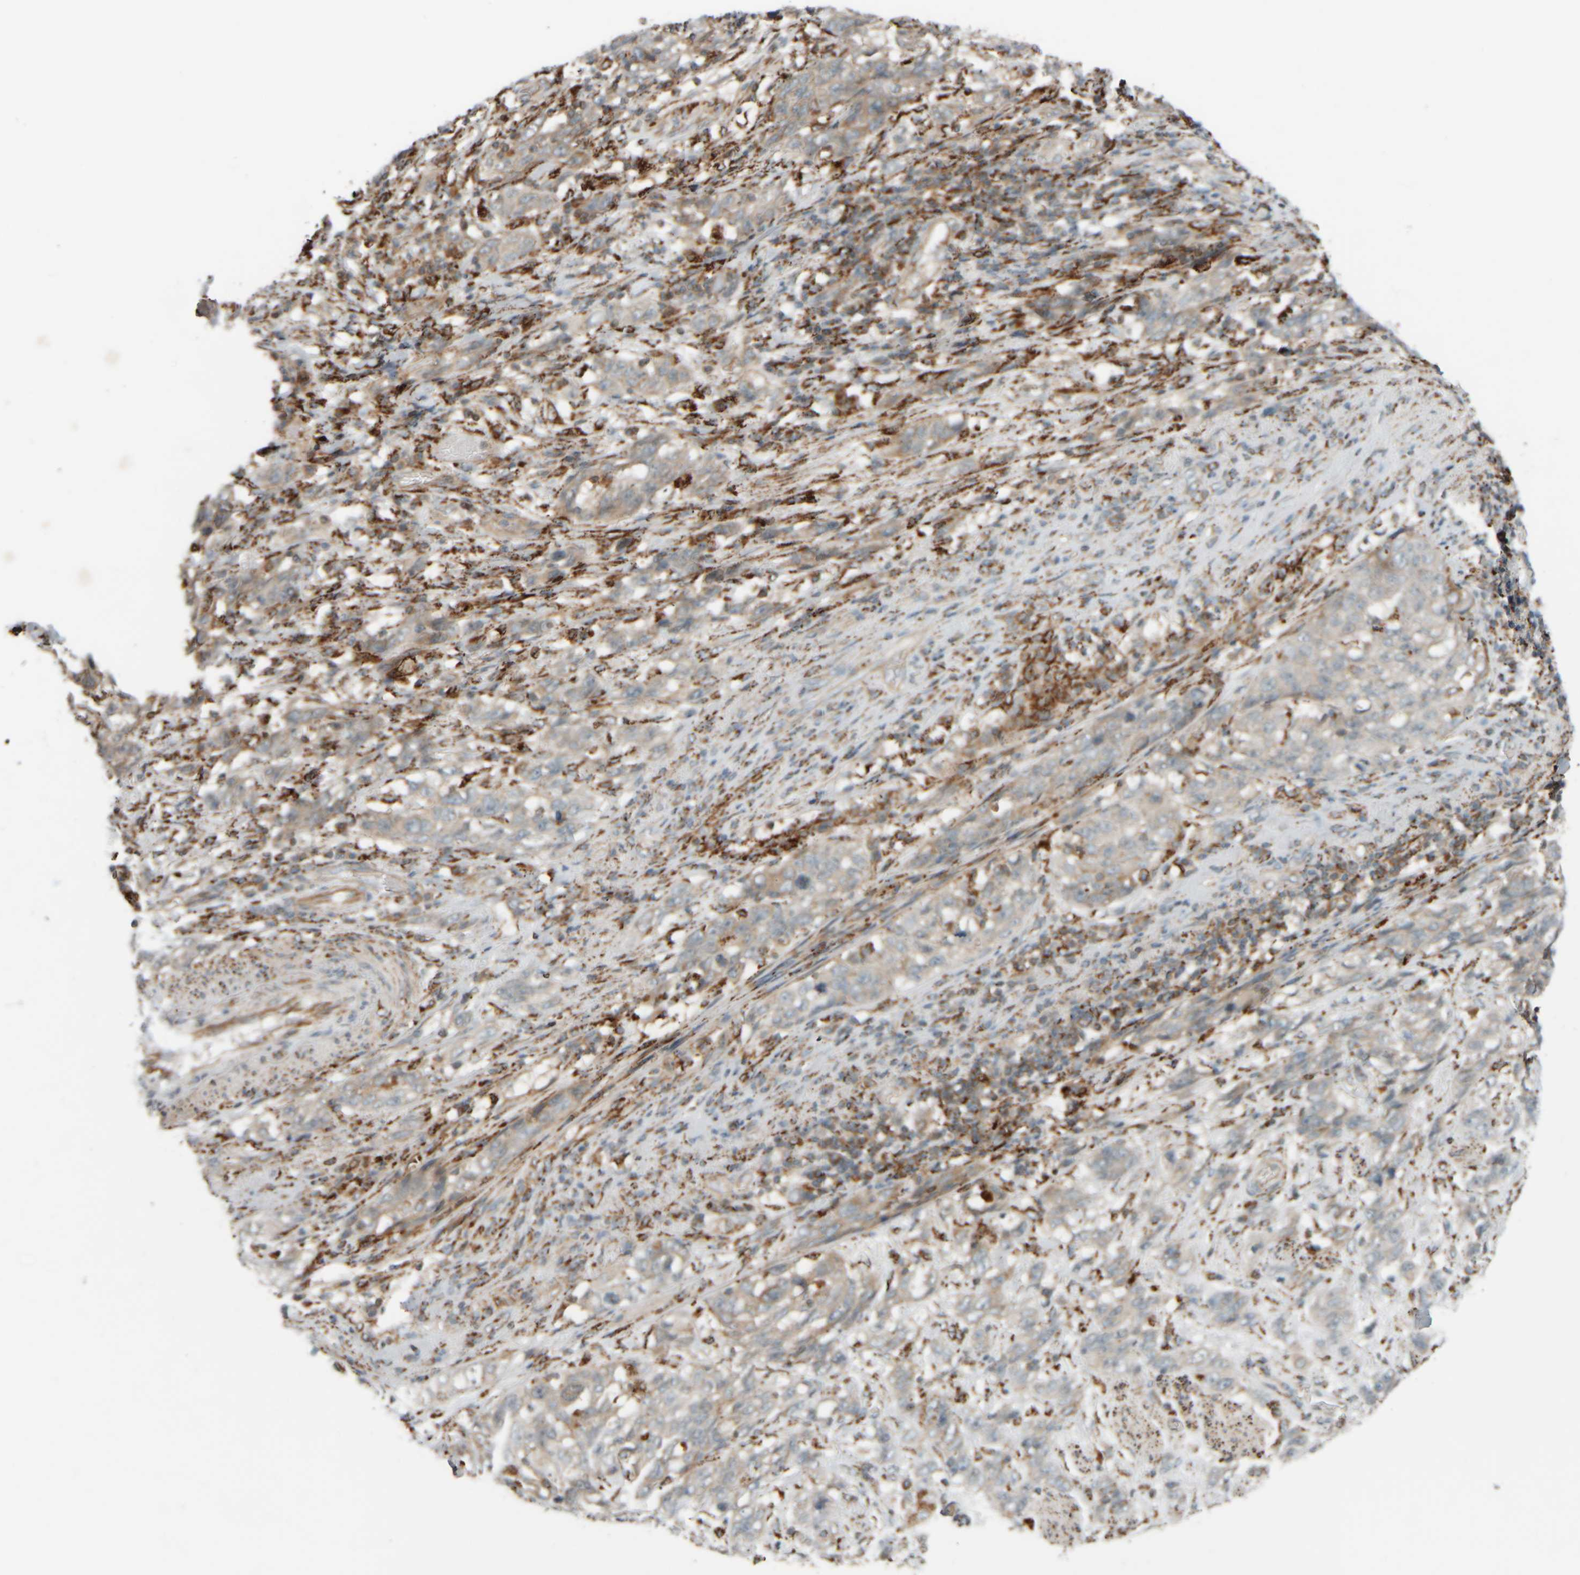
{"staining": {"intensity": "weak", "quantity": ">75%", "location": "cytoplasmic/membranous"}, "tissue": "stomach cancer", "cell_type": "Tumor cells", "image_type": "cancer", "snomed": [{"axis": "morphology", "description": "Adenocarcinoma, NOS"}, {"axis": "topography", "description": "Stomach"}], "caption": "A brown stain labels weak cytoplasmic/membranous staining of a protein in human stomach cancer (adenocarcinoma) tumor cells.", "gene": "SPAG5", "patient": {"sex": "male", "age": 48}}